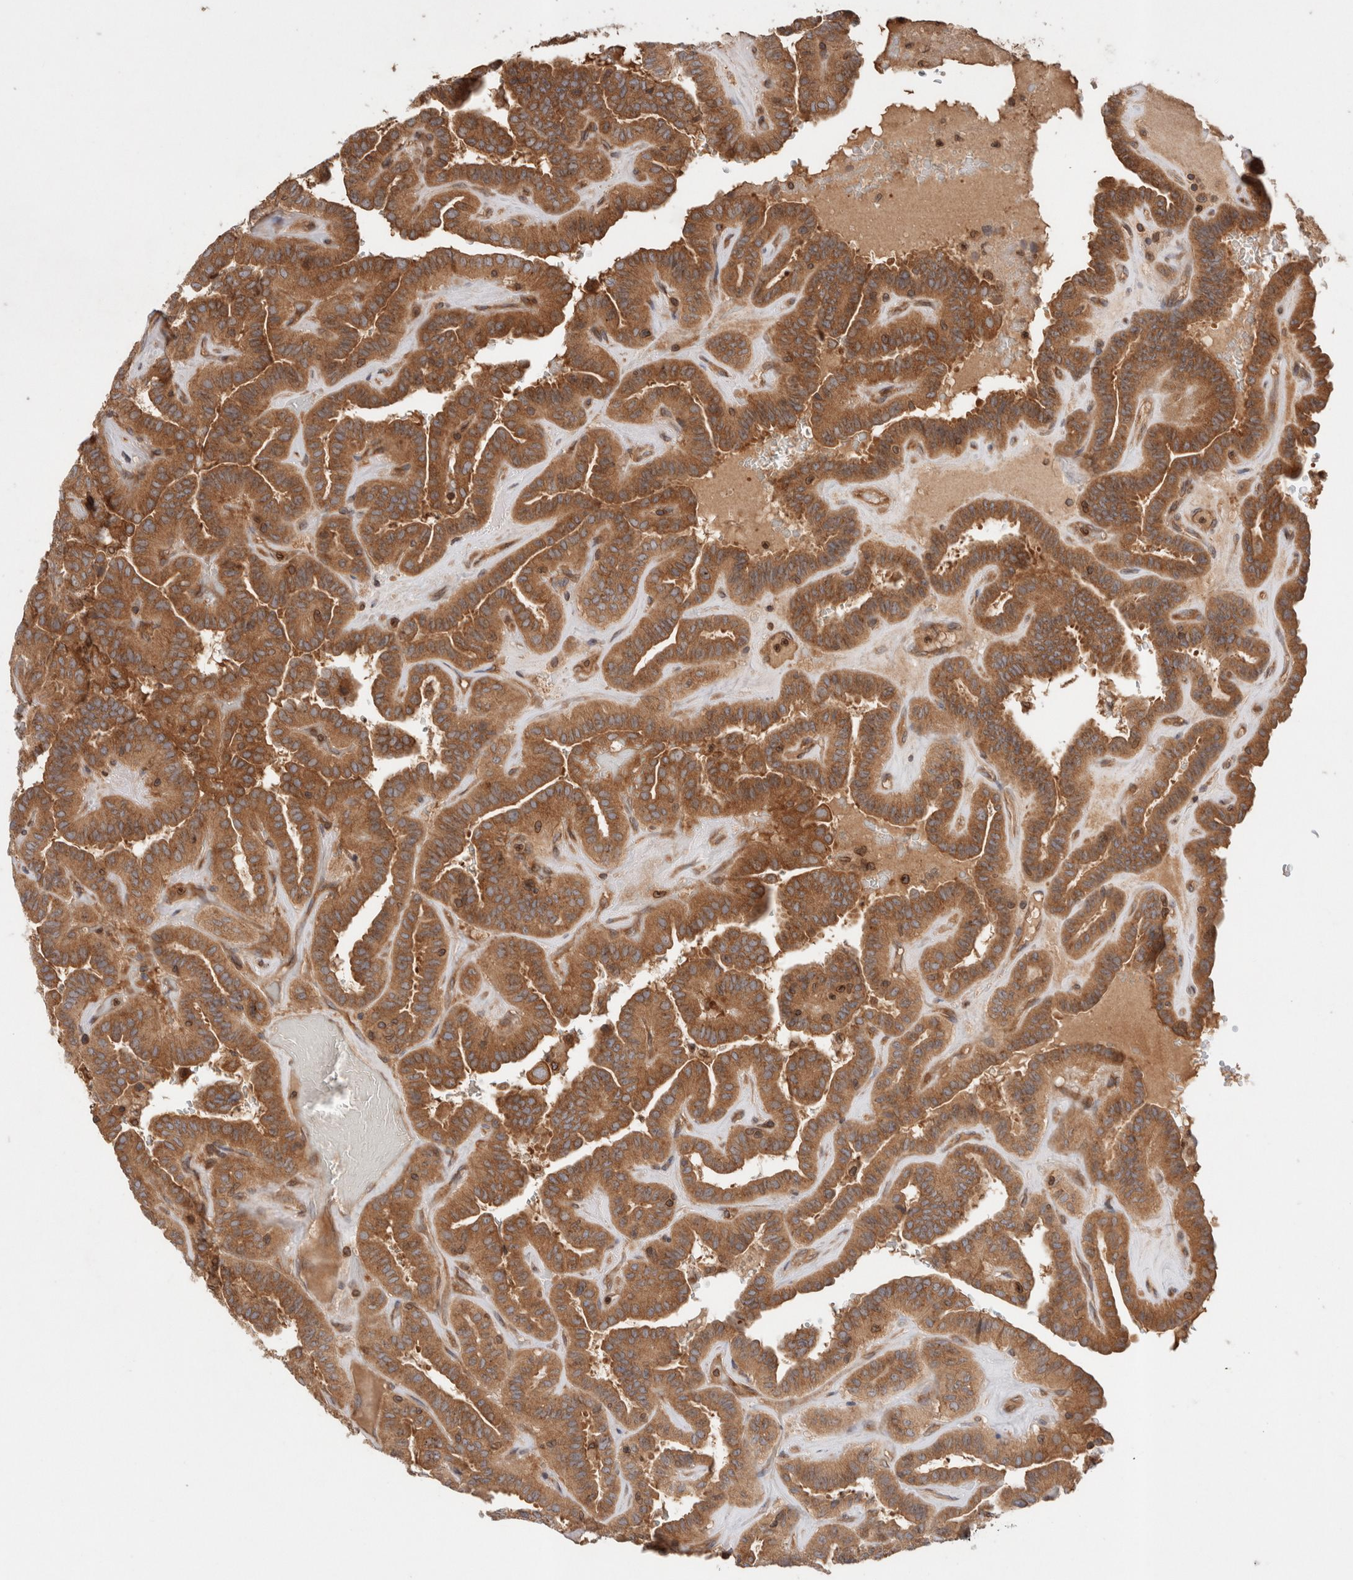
{"staining": {"intensity": "moderate", "quantity": ">75%", "location": "cytoplasmic/membranous"}, "tissue": "thyroid cancer", "cell_type": "Tumor cells", "image_type": "cancer", "snomed": [{"axis": "morphology", "description": "Papillary adenocarcinoma, NOS"}, {"axis": "topography", "description": "Thyroid gland"}], "caption": "High-magnification brightfield microscopy of thyroid cancer (papillary adenocarcinoma) stained with DAB (brown) and counterstained with hematoxylin (blue). tumor cells exhibit moderate cytoplasmic/membranous positivity is appreciated in about>75% of cells.", "gene": "SIKE1", "patient": {"sex": "male", "age": 77}}